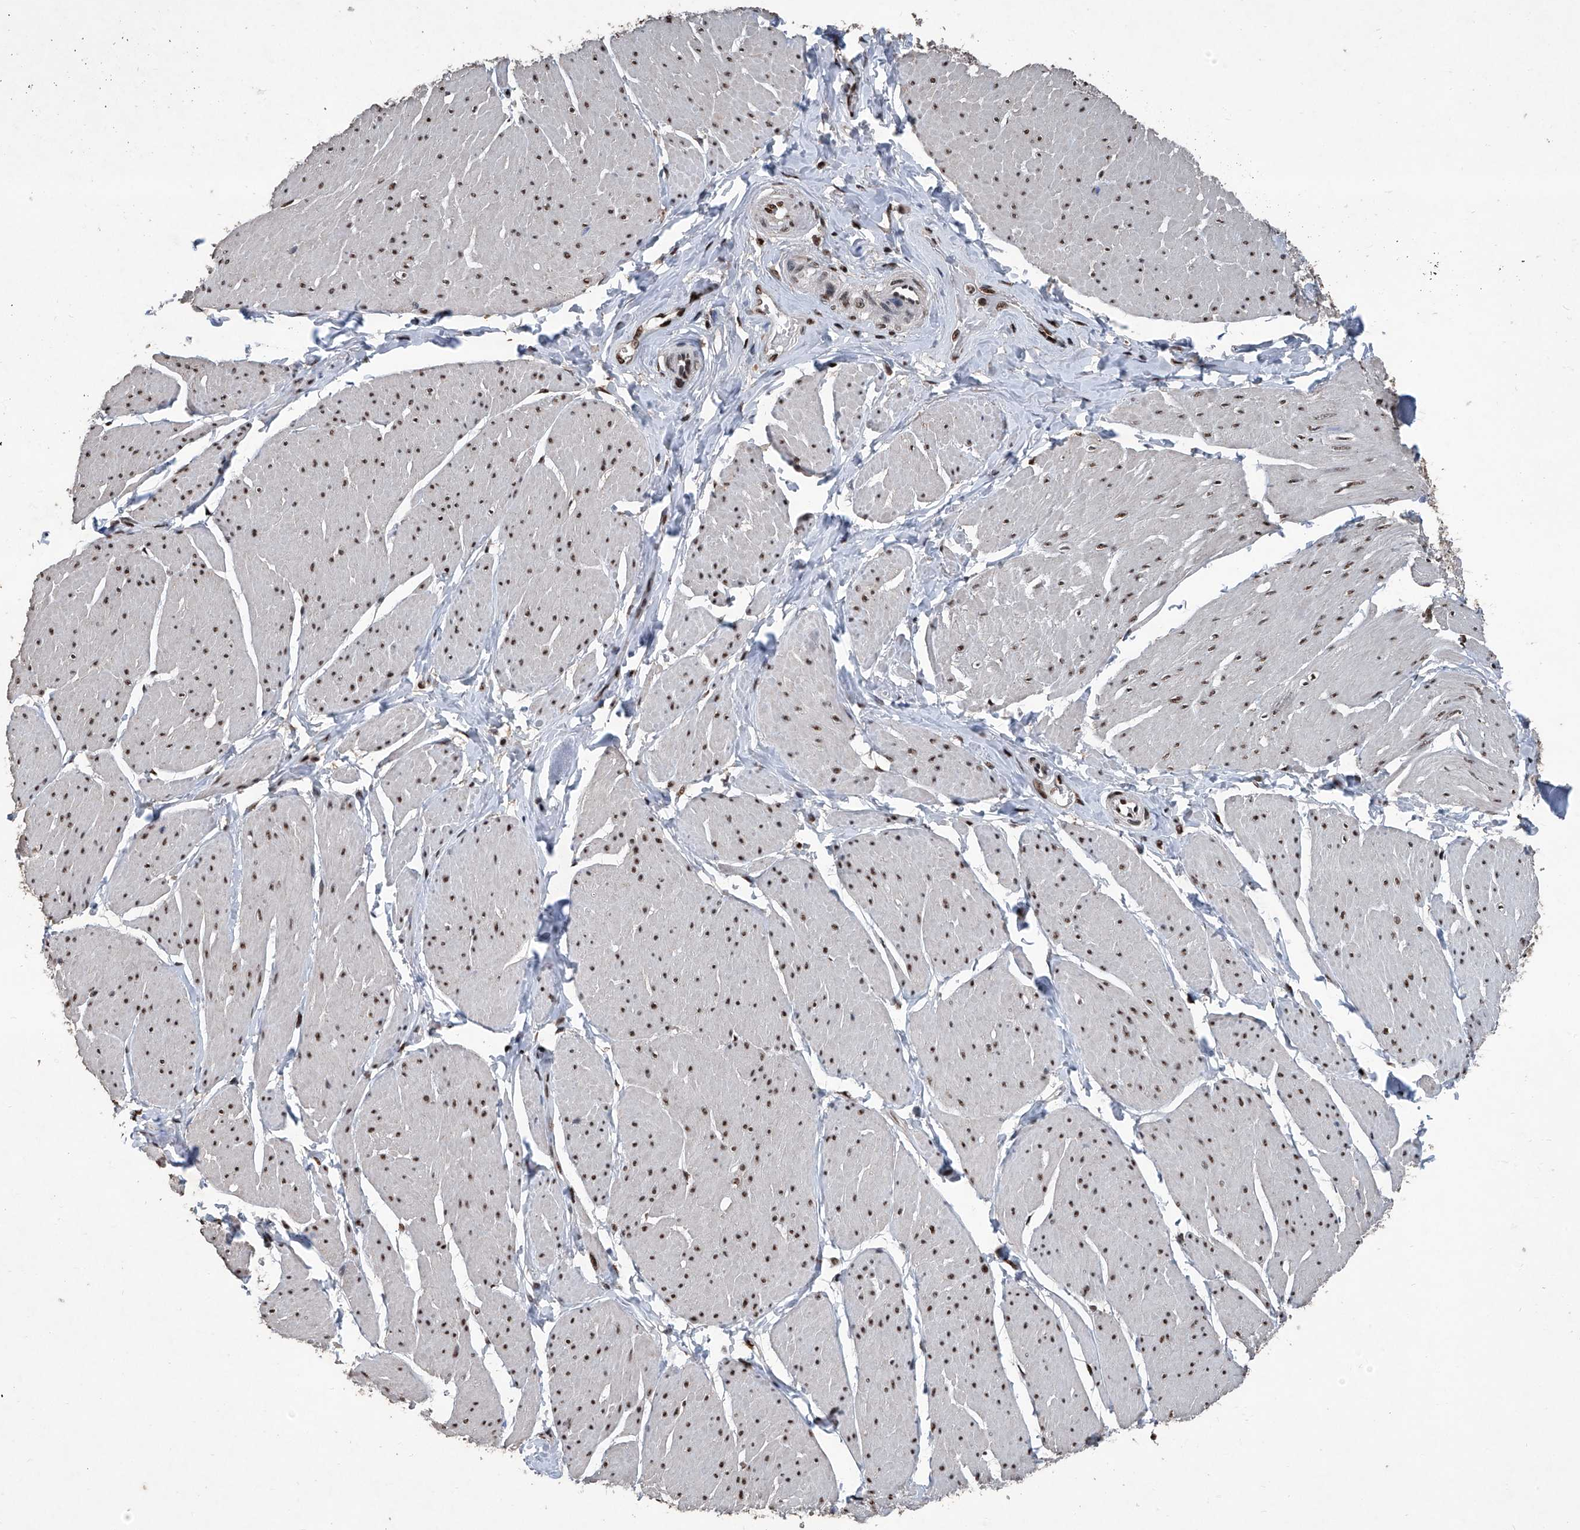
{"staining": {"intensity": "strong", "quantity": ">75%", "location": "nuclear"}, "tissue": "smooth muscle", "cell_type": "Smooth muscle cells", "image_type": "normal", "snomed": [{"axis": "morphology", "description": "Urothelial carcinoma, High grade"}, {"axis": "topography", "description": "Urinary bladder"}], "caption": "Immunohistochemical staining of benign smooth muscle exhibits >75% levels of strong nuclear protein expression in about >75% of smooth muscle cells.", "gene": "DDX39B", "patient": {"sex": "male", "age": 46}}